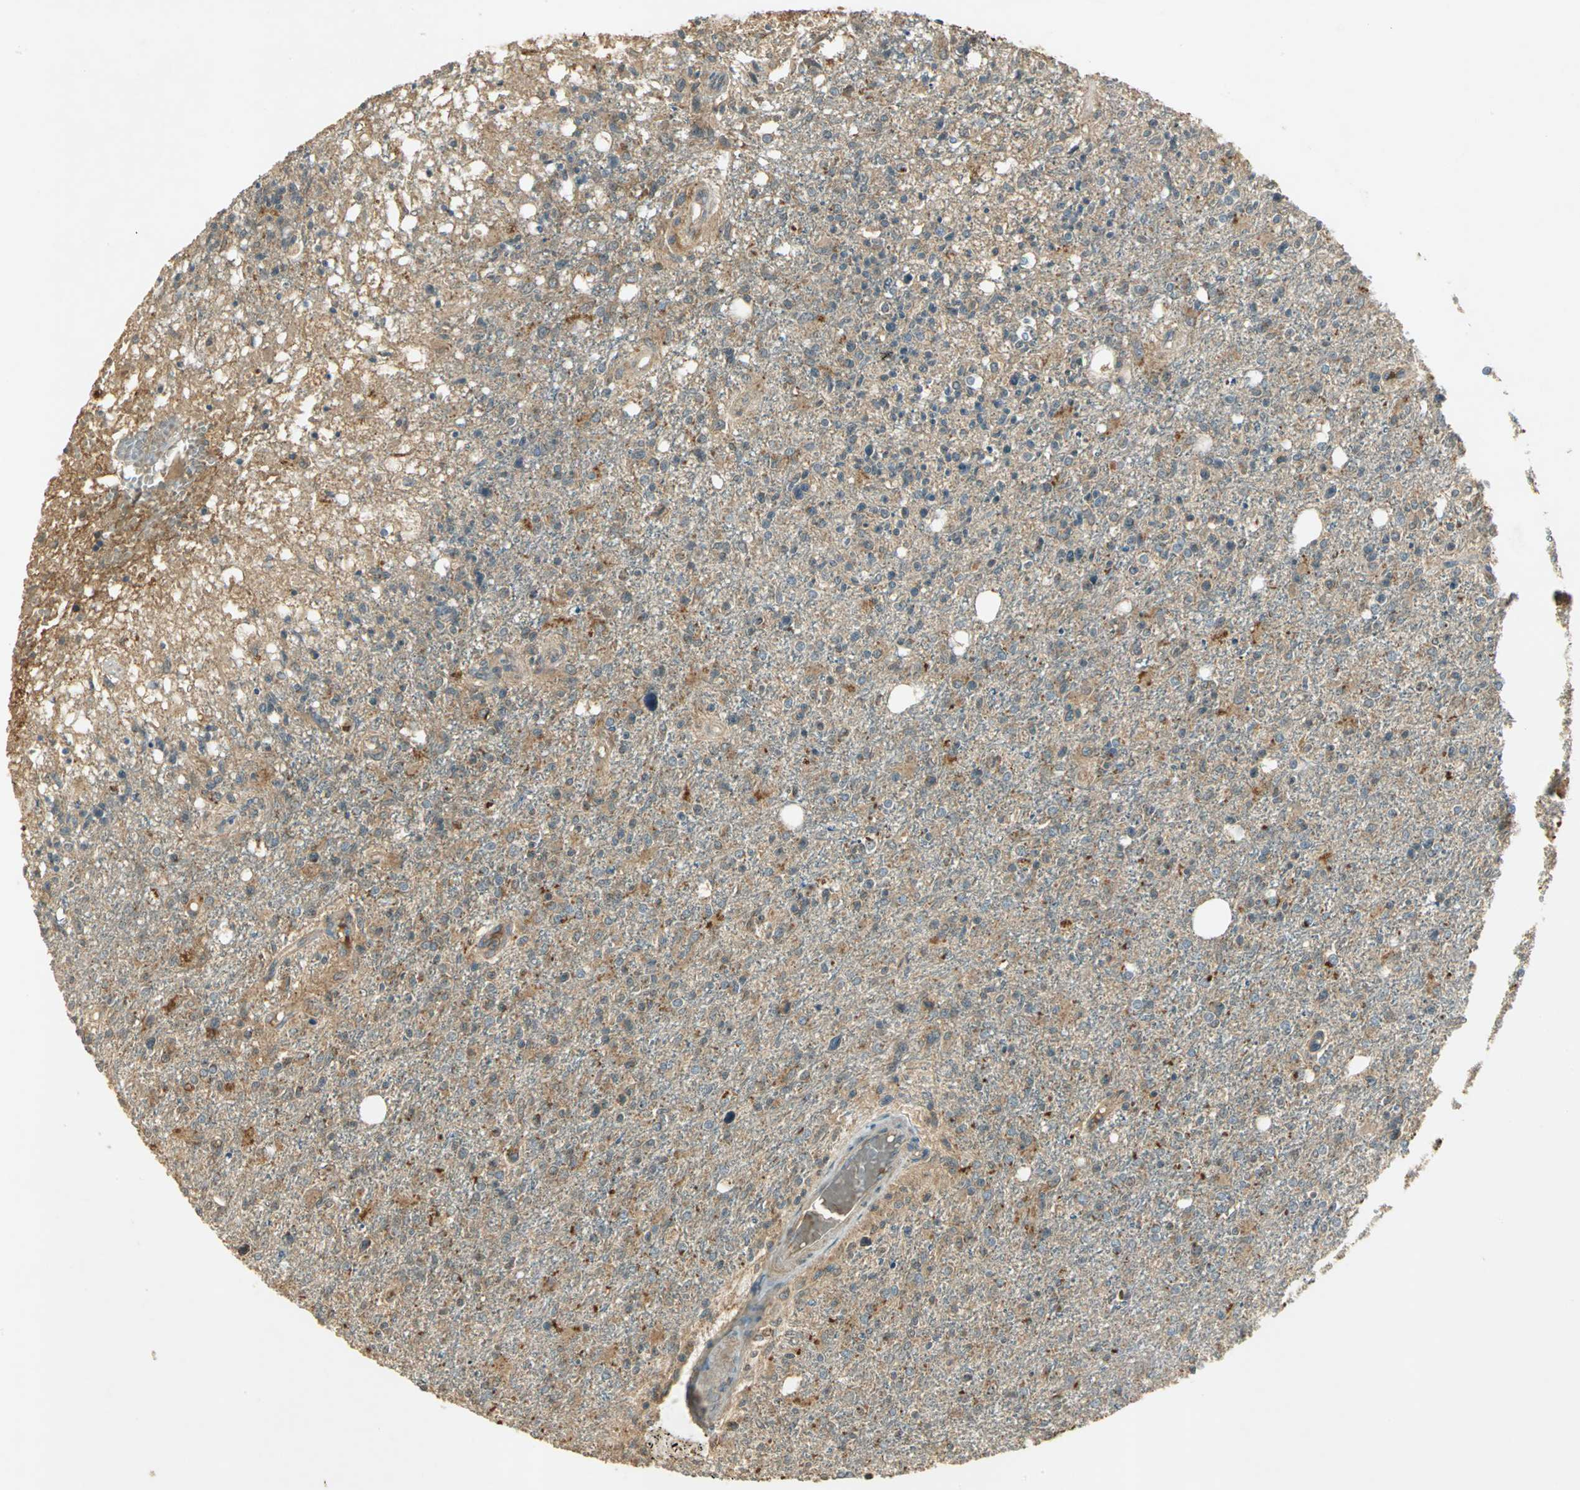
{"staining": {"intensity": "moderate", "quantity": "25%-75%", "location": "cytoplasmic/membranous"}, "tissue": "glioma", "cell_type": "Tumor cells", "image_type": "cancer", "snomed": [{"axis": "morphology", "description": "Glioma, malignant, High grade"}, {"axis": "topography", "description": "Cerebral cortex"}], "caption": "About 25%-75% of tumor cells in human glioma display moderate cytoplasmic/membranous protein positivity as visualized by brown immunohistochemical staining.", "gene": "KEAP1", "patient": {"sex": "male", "age": 76}}